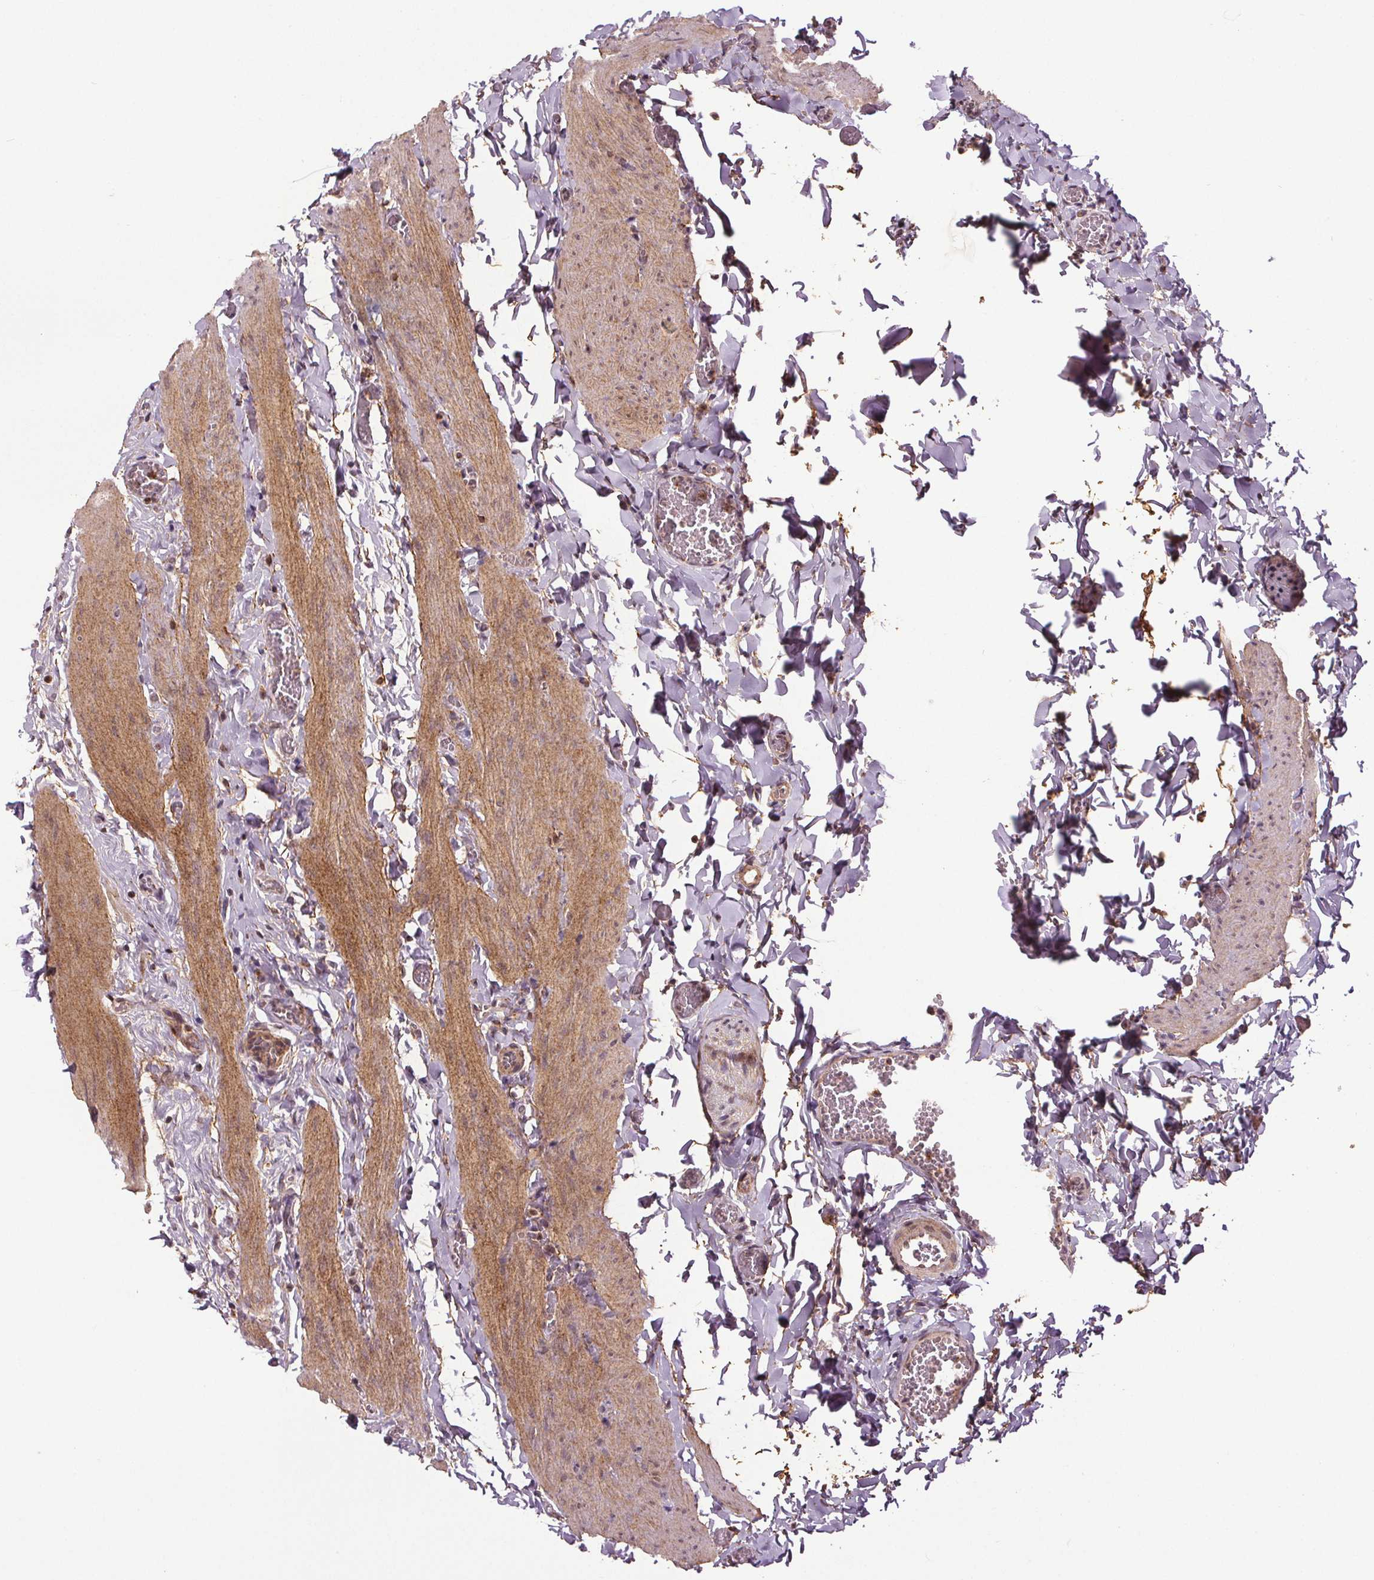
{"staining": {"intensity": "moderate", "quantity": "25%-75%", "location": "cytoplasmic/membranous"}, "tissue": "gallbladder", "cell_type": "Glandular cells", "image_type": "normal", "snomed": [{"axis": "morphology", "description": "Normal tissue, NOS"}, {"axis": "topography", "description": "Gallbladder"}, {"axis": "topography", "description": "Peripheral nerve tissue"}], "caption": "Immunohistochemical staining of normal gallbladder displays medium levels of moderate cytoplasmic/membranous staining in about 25%-75% of glandular cells.", "gene": "EPHB3", "patient": {"sex": "male", "age": 17}}